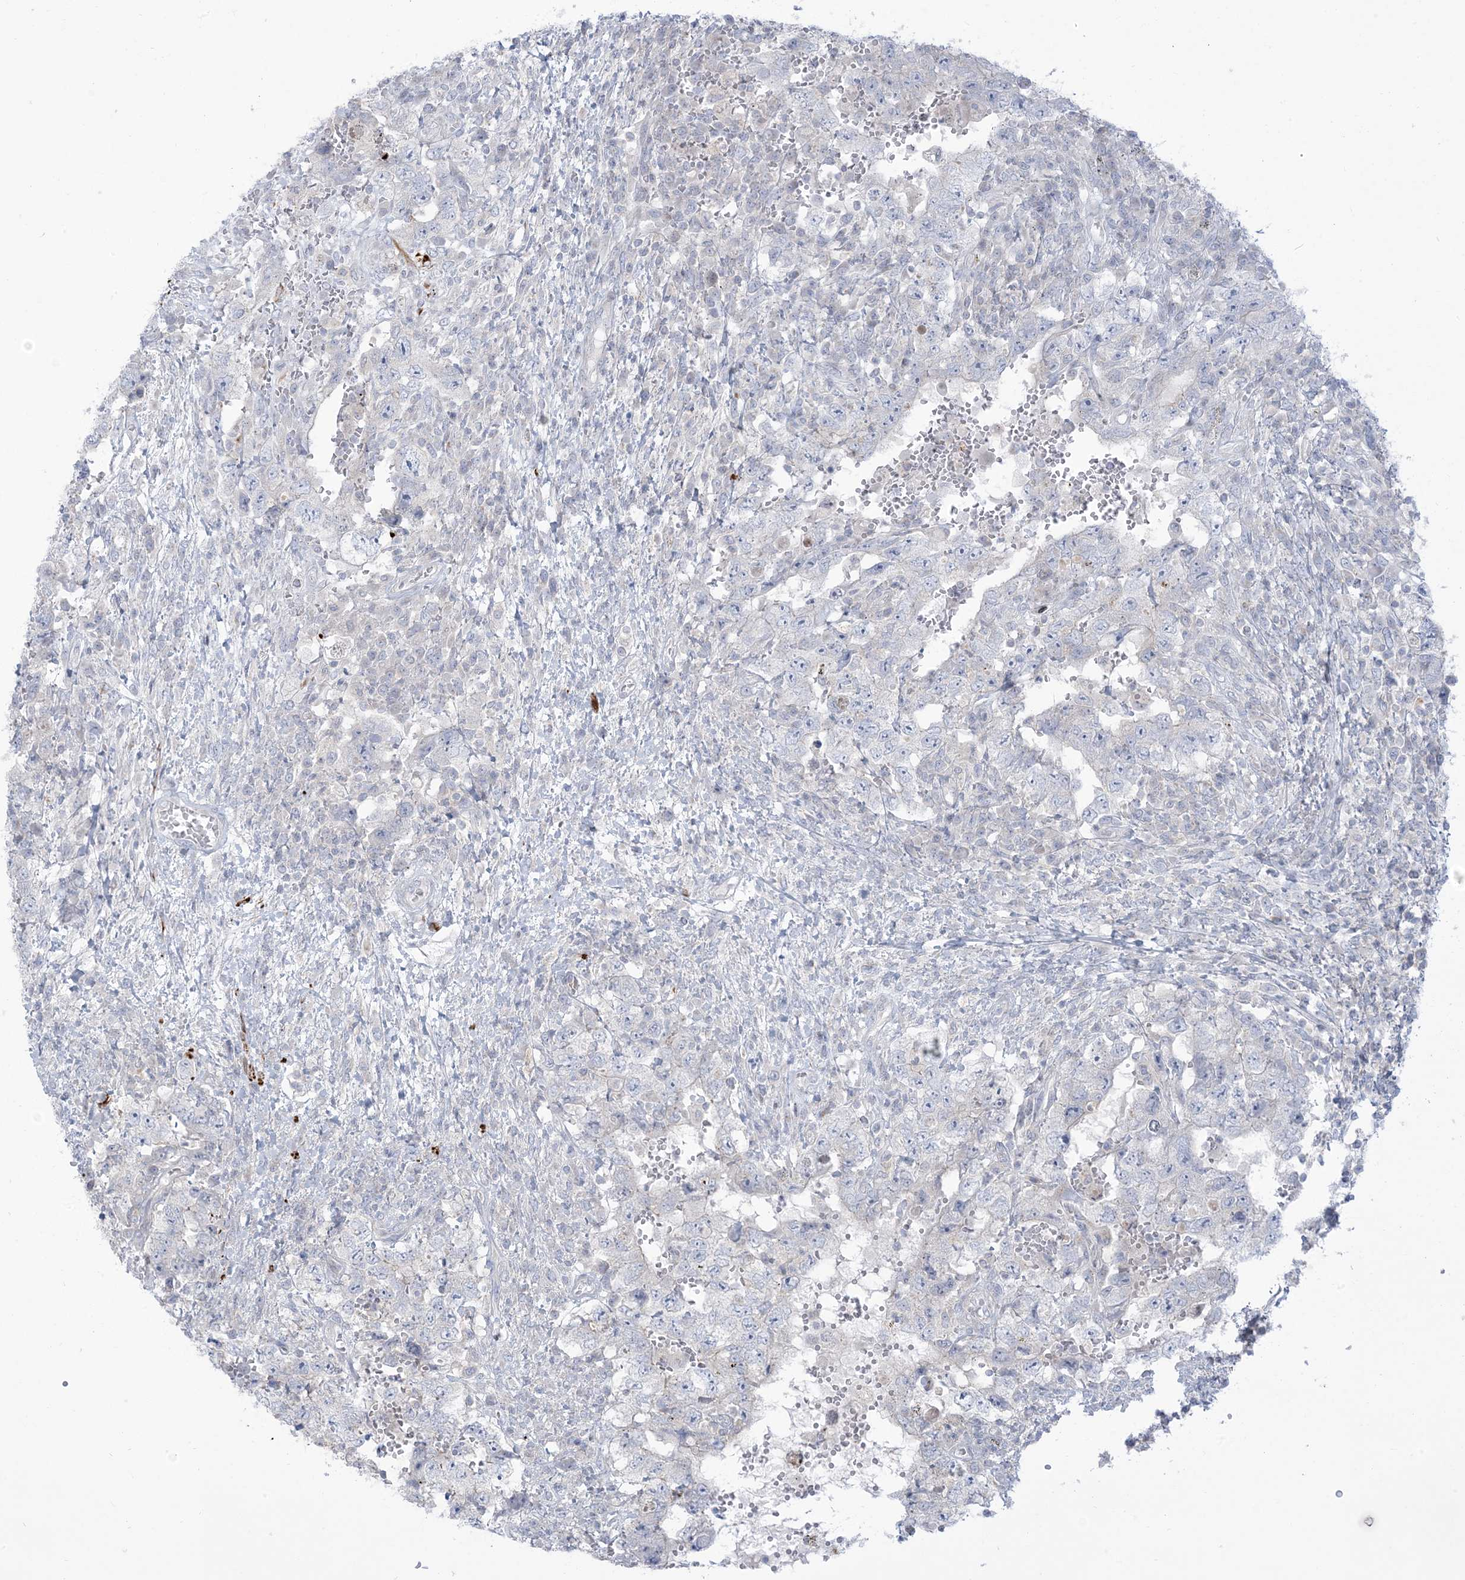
{"staining": {"intensity": "negative", "quantity": "none", "location": "none"}, "tissue": "testis cancer", "cell_type": "Tumor cells", "image_type": "cancer", "snomed": [{"axis": "morphology", "description": "Carcinoma, Embryonal, NOS"}, {"axis": "topography", "description": "Testis"}], "caption": "Immunohistochemistry micrograph of human testis cancer stained for a protein (brown), which shows no expression in tumor cells.", "gene": "AFTPH", "patient": {"sex": "male", "age": 26}}